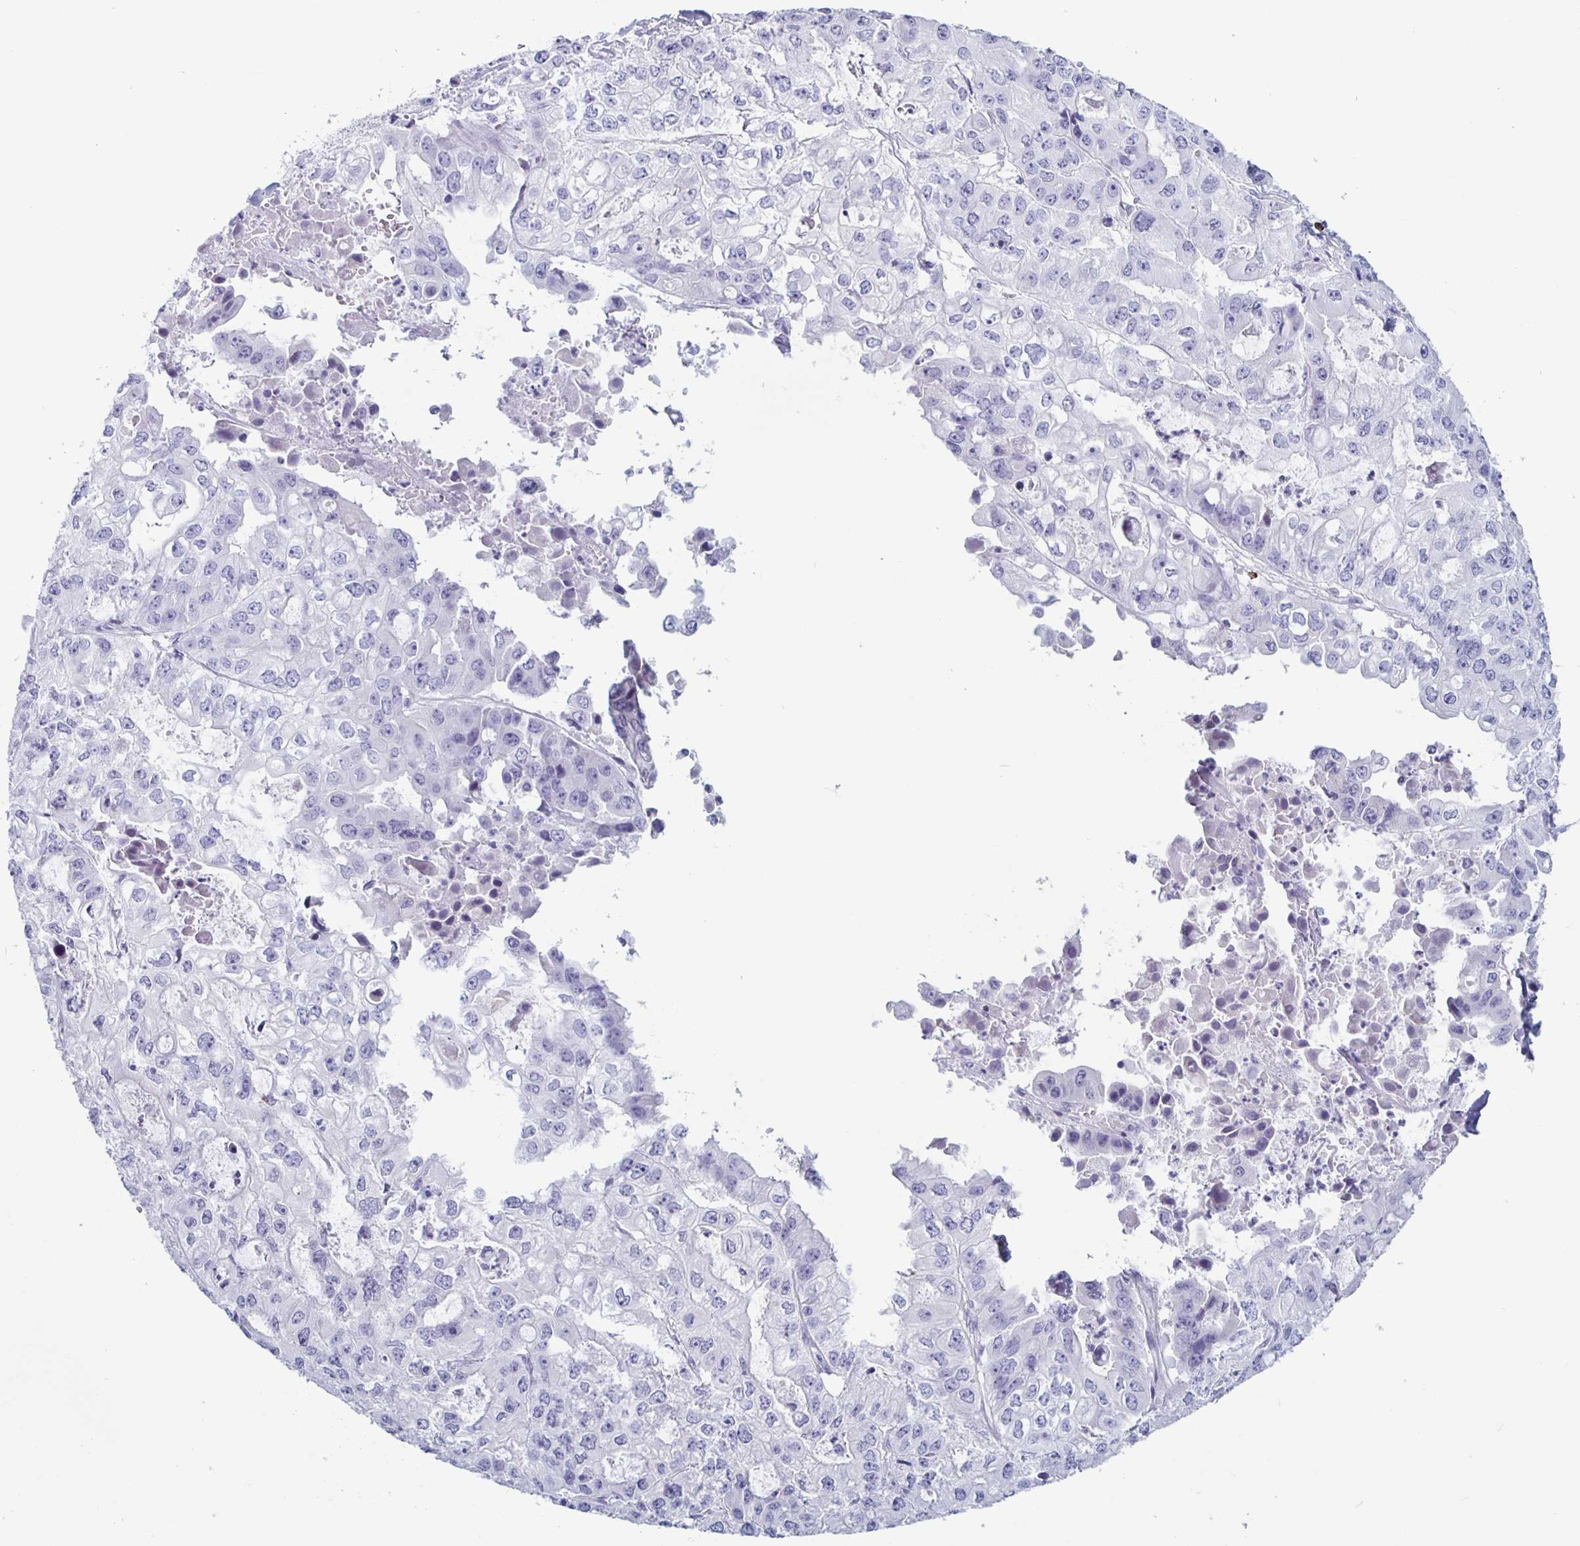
{"staining": {"intensity": "negative", "quantity": "none", "location": "none"}, "tissue": "ovarian cancer", "cell_type": "Tumor cells", "image_type": "cancer", "snomed": [{"axis": "morphology", "description": "Cystadenocarcinoma, serous, NOS"}, {"axis": "topography", "description": "Ovary"}], "caption": "High magnification brightfield microscopy of ovarian cancer stained with DAB (3,3'-diaminobenzidine) (brown) and counterstained with hematoxylin (blue): tumor cells show no significant expression. The staining was performed using DAB (3,3'-diaminobenzidine) to visualize the protein expression in brown, while the nuclei were stained in blue with hematoxylin (Magnification: 20x).", "gene": "GZMK", "patient": {"sex": "female", "age": 56}}